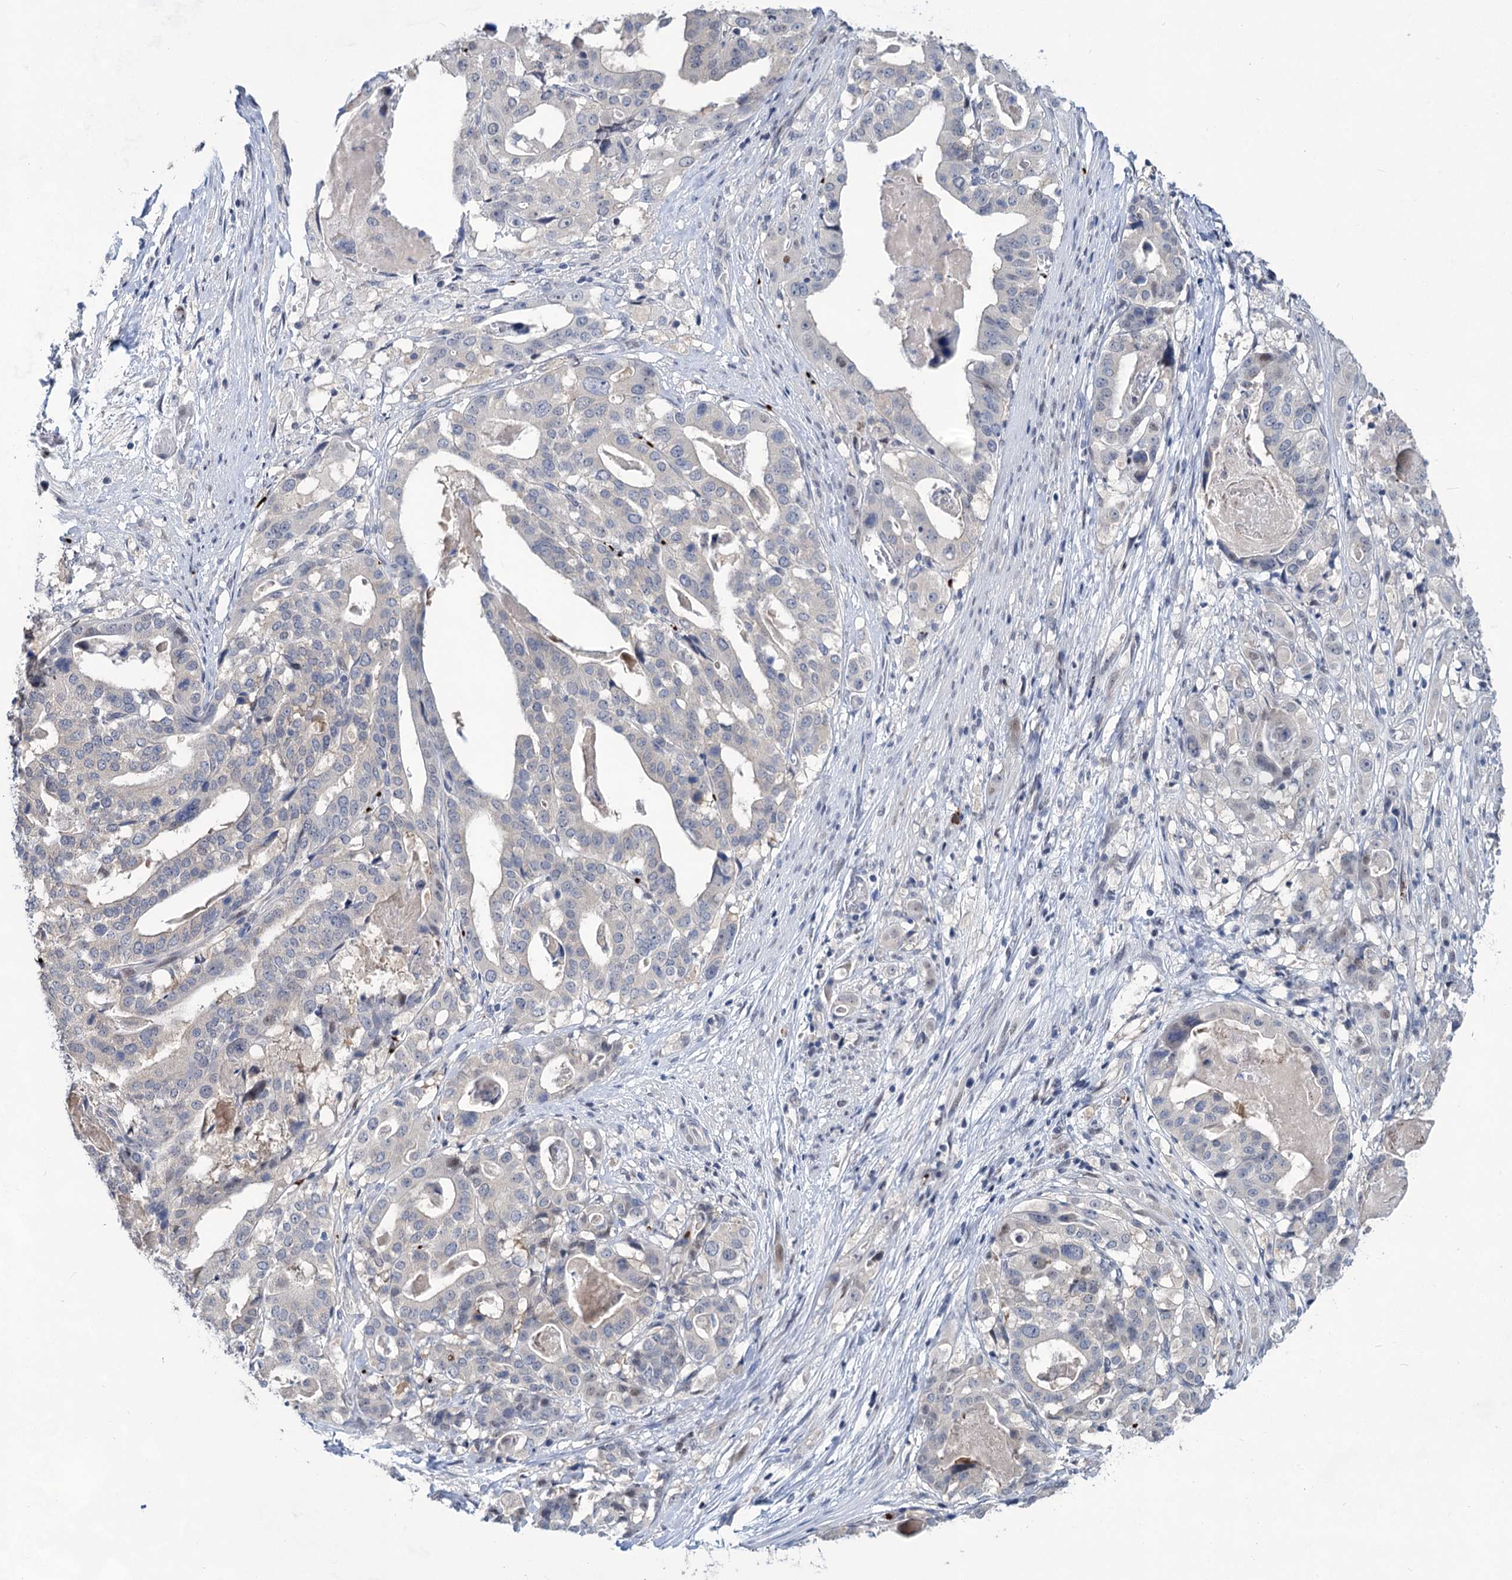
{"staining": {"intensity": "negative", "quantity": "none", "location": "none"}, "tissue": "stomach cancer", "cell_type": "Tumor cells", "image_type": "cancer", "snomed": [{"axis": "morphology", "description": "Adenocarcinoma, NOS"}, {"axis": "topography", "description": "Stomach"}], "caption": "This is an IHC histopathology image of human stomach adenocarcinoma. There is no staining in tumor cells.", "gene": "MON2", "patient": {"sex": "male", "age": 48}}